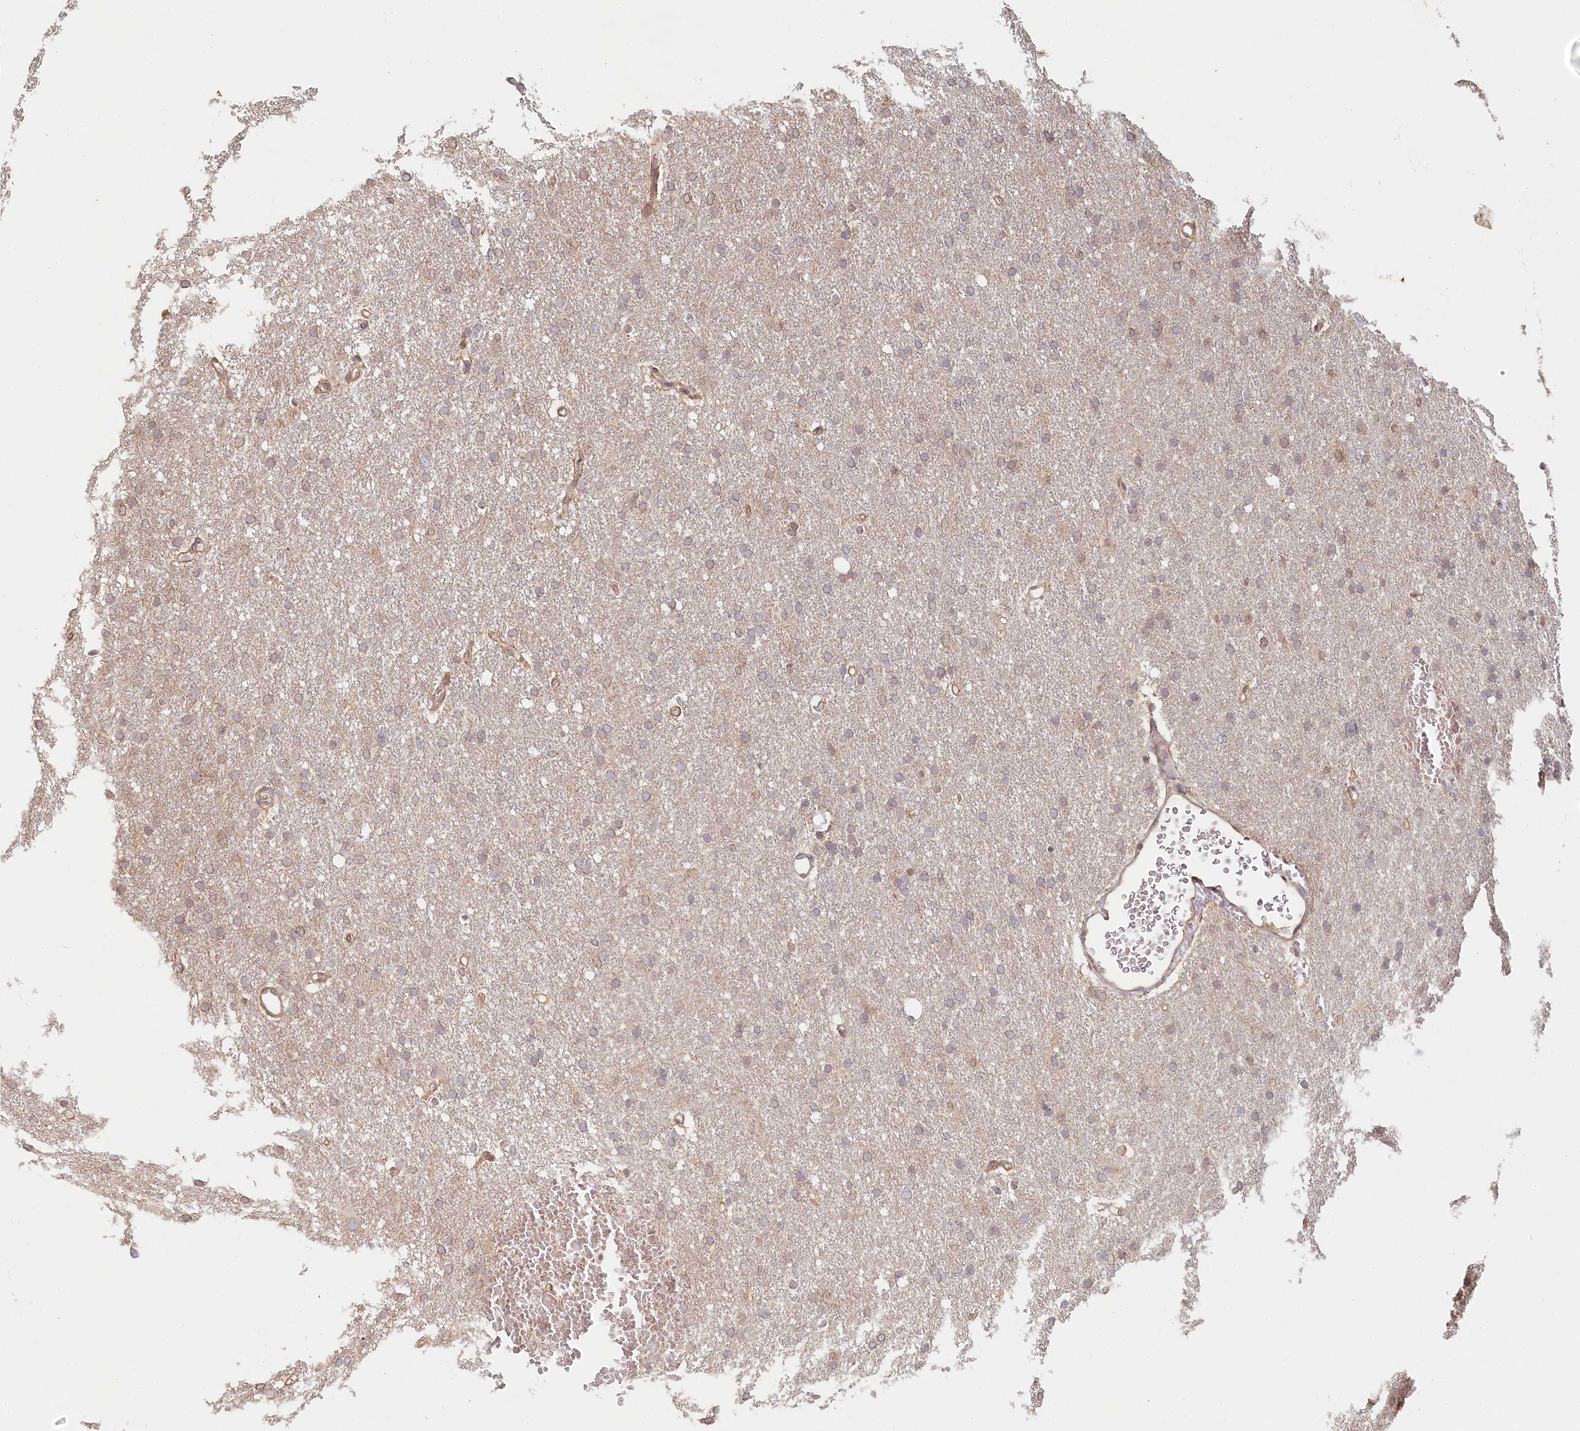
{"staining": {"intensity": "weak", "quantity": "25%-75%", "location": "cytoplasmic/membranous,nuclear"}, "tissue": "glioma", "cell_type": "Tumor cells", "image_type": "cancer", "snomed": [{"axis": "morphology", "description": "Glioma, malignant, High grade"}, {"axis": "topography", "description": "Cerebral cortex"}], "caption": "Immunohistochemical staining of malignant high-grade glioma reveals low levels of weak cytoplasmic/membranous and nuclear staining in approximately 25%-75% of tumor cells.", "gene": "TCHP", "patient": {"sex": "female", "age": 36}}